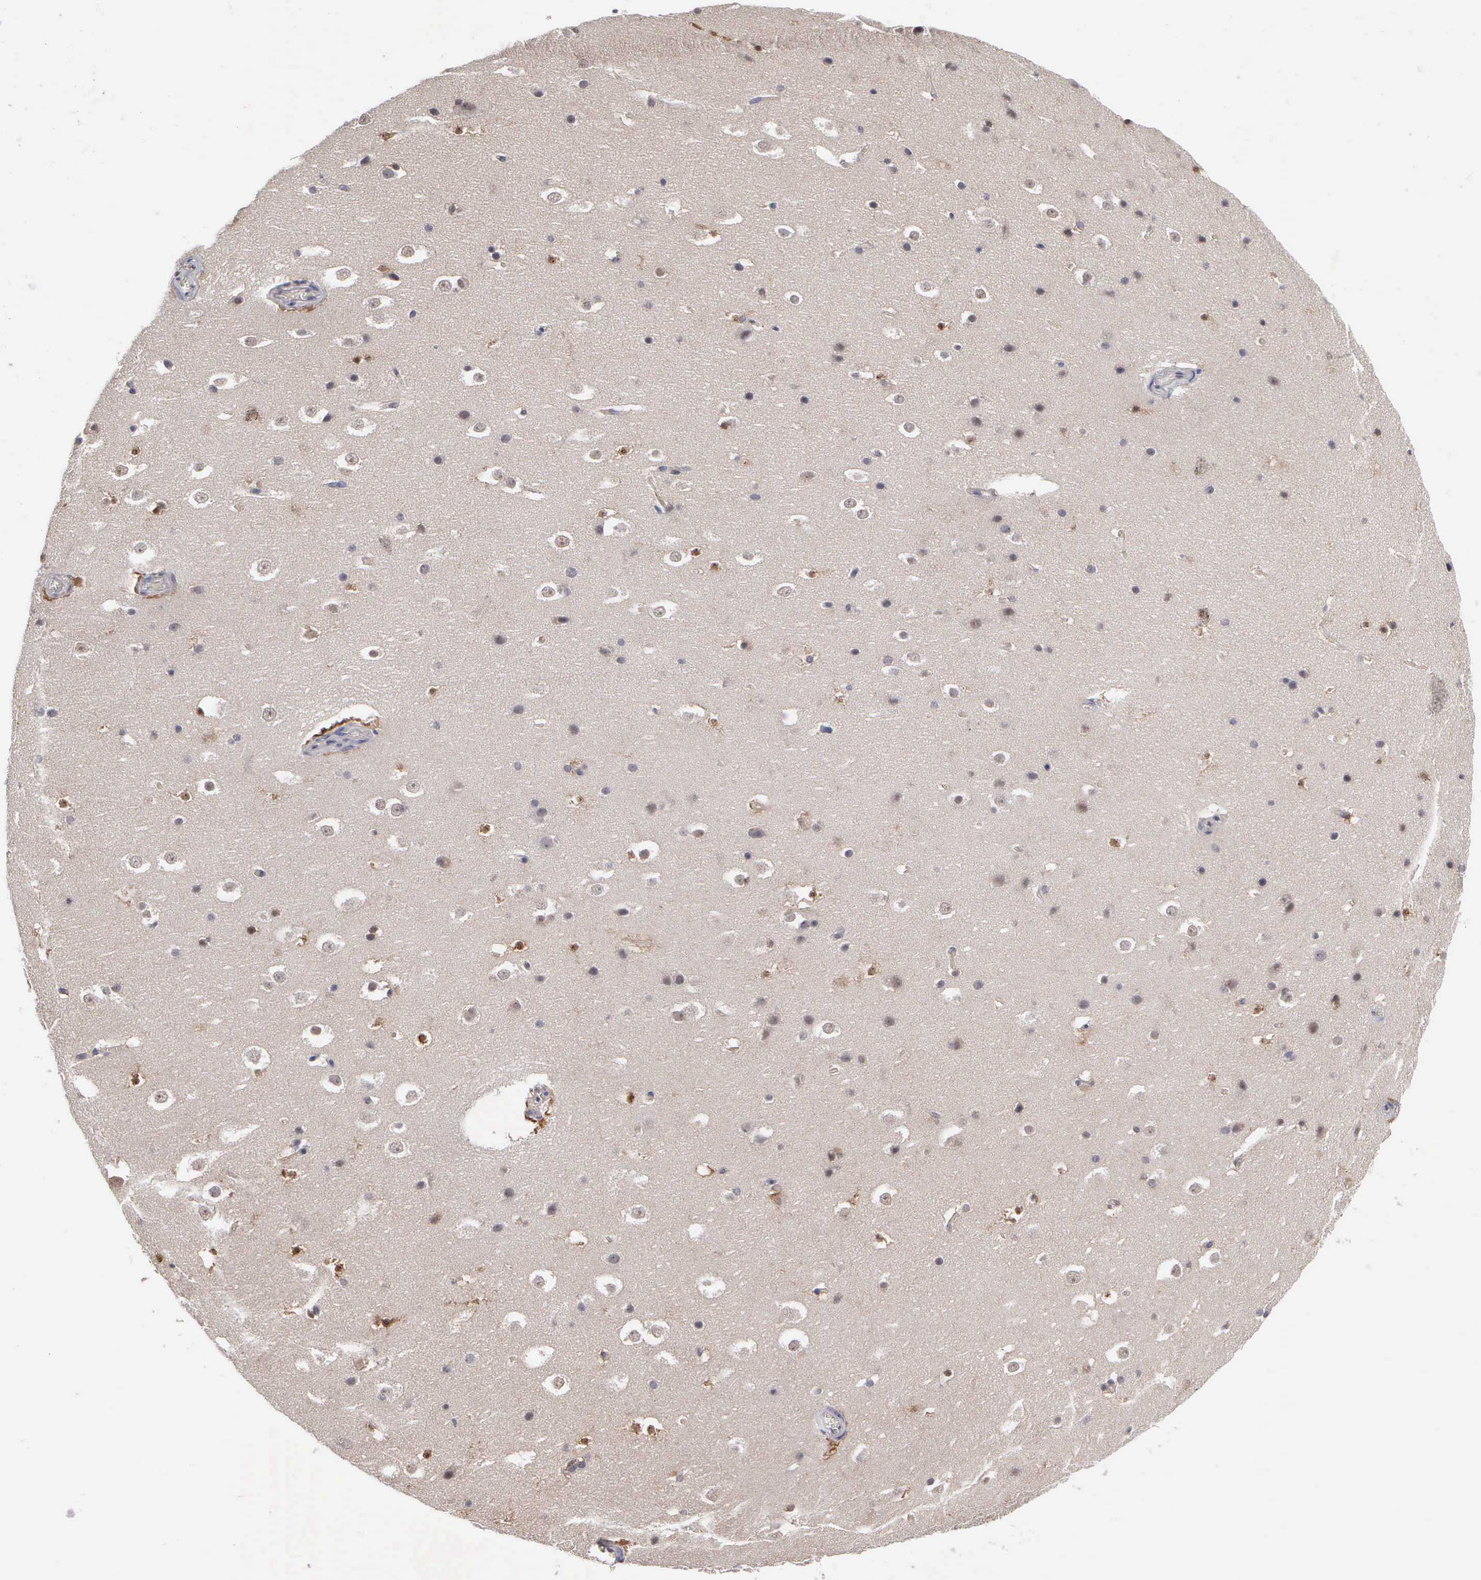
{"staining": {"intensity": "moderate", "quantity": "<25%", "location": "cytoplasmic/membranous,nuclear"}, "tissue": "hippocampus", "cell_type": "Glial cells", "image_type": "normal", "snomed": [{"axis": "morphology", "description": "Normal tissue, NOS"}, {"axis": "topography", "description": "Hippocampus"}], "caption": "About <25% of glial cells in unremarkable human hippocampus exhibit moderate cytoplasmic/membranous,nuclear protein expression as visualized by brown immunohistochemical staining.", "gene": "ZBTB33", "patient": {"sex": "male", "age": 45}}